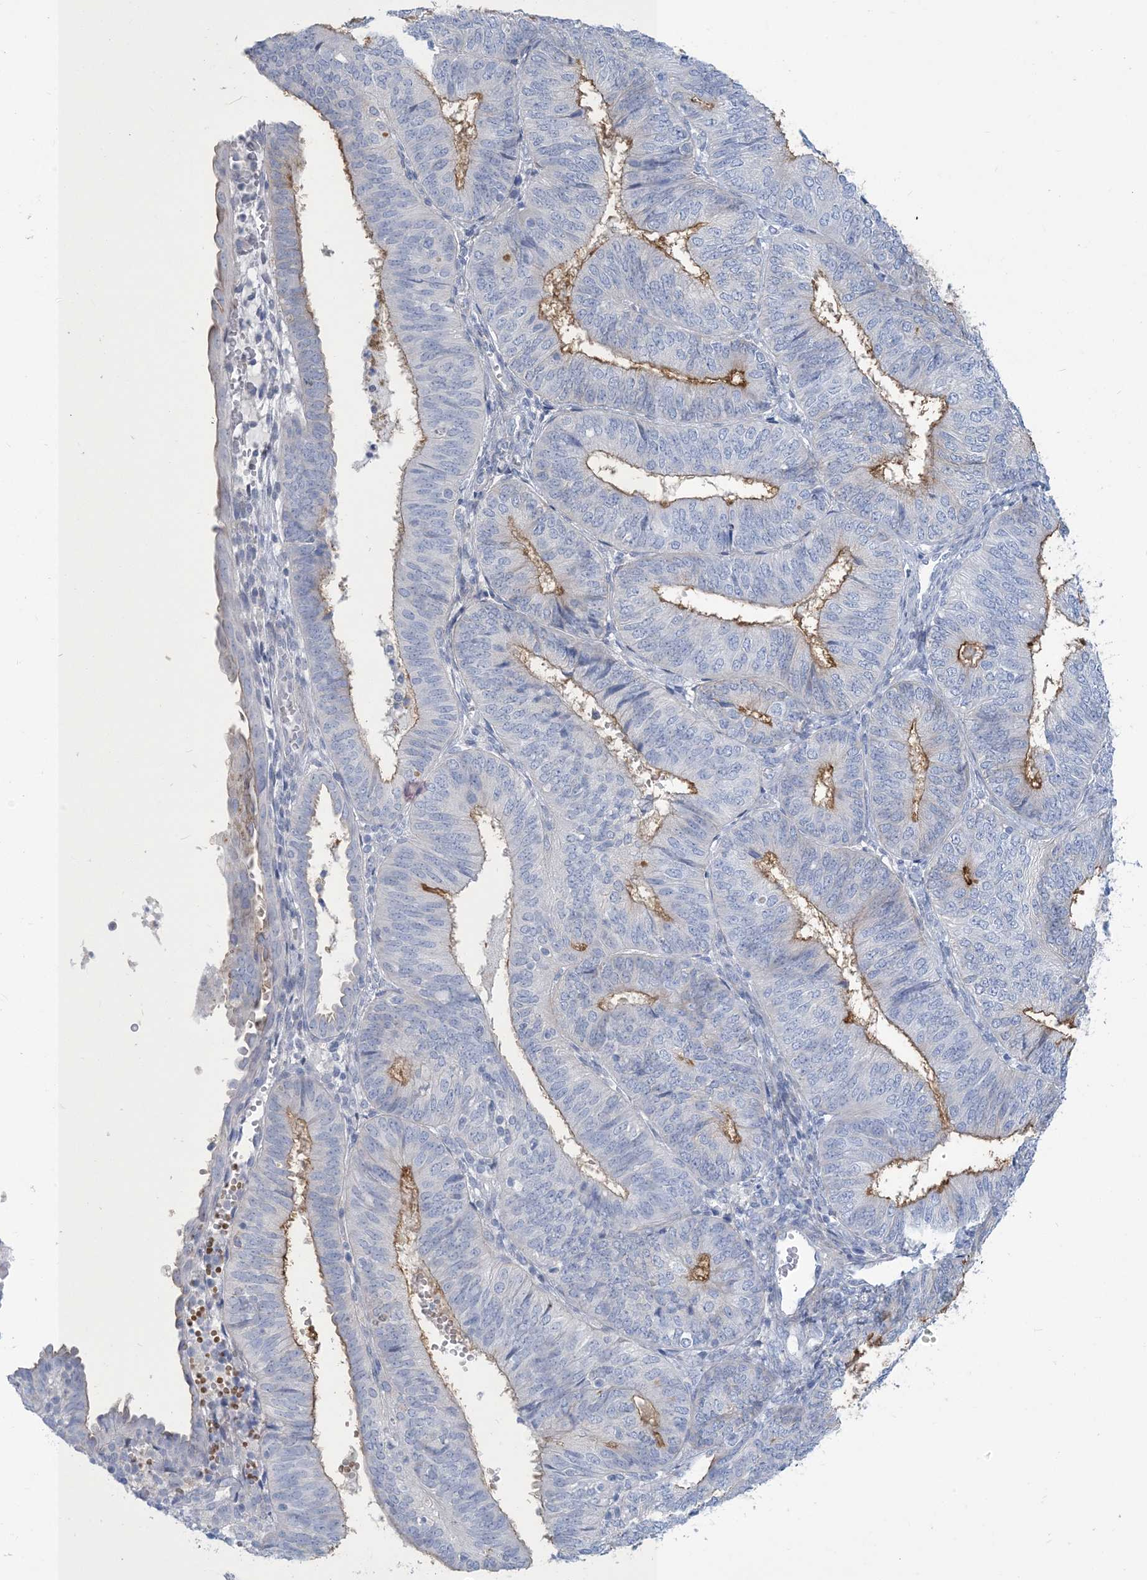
{"staining": {"intensity": "moderate", "quantity": "<25%", "location": "cytoplasmic/membranous"}, "tissue": "endometrial cancer", "cell_type": "Tumor cells", "image_type": "cancer", "snomed": [{"axis": "morphology", "description": "Adenocarcinoma, NOS"}, {"axis": "topography", "description": "Endometrium"}], "caption": "Immunohistochemical staining of endometrial cancer demonstrates low levels of moderate cytoplasmic/membranous positivity in about <25% of tumor cells.", "gene": "MOXD1", "patient": {"sex": "female", "age": 58}}